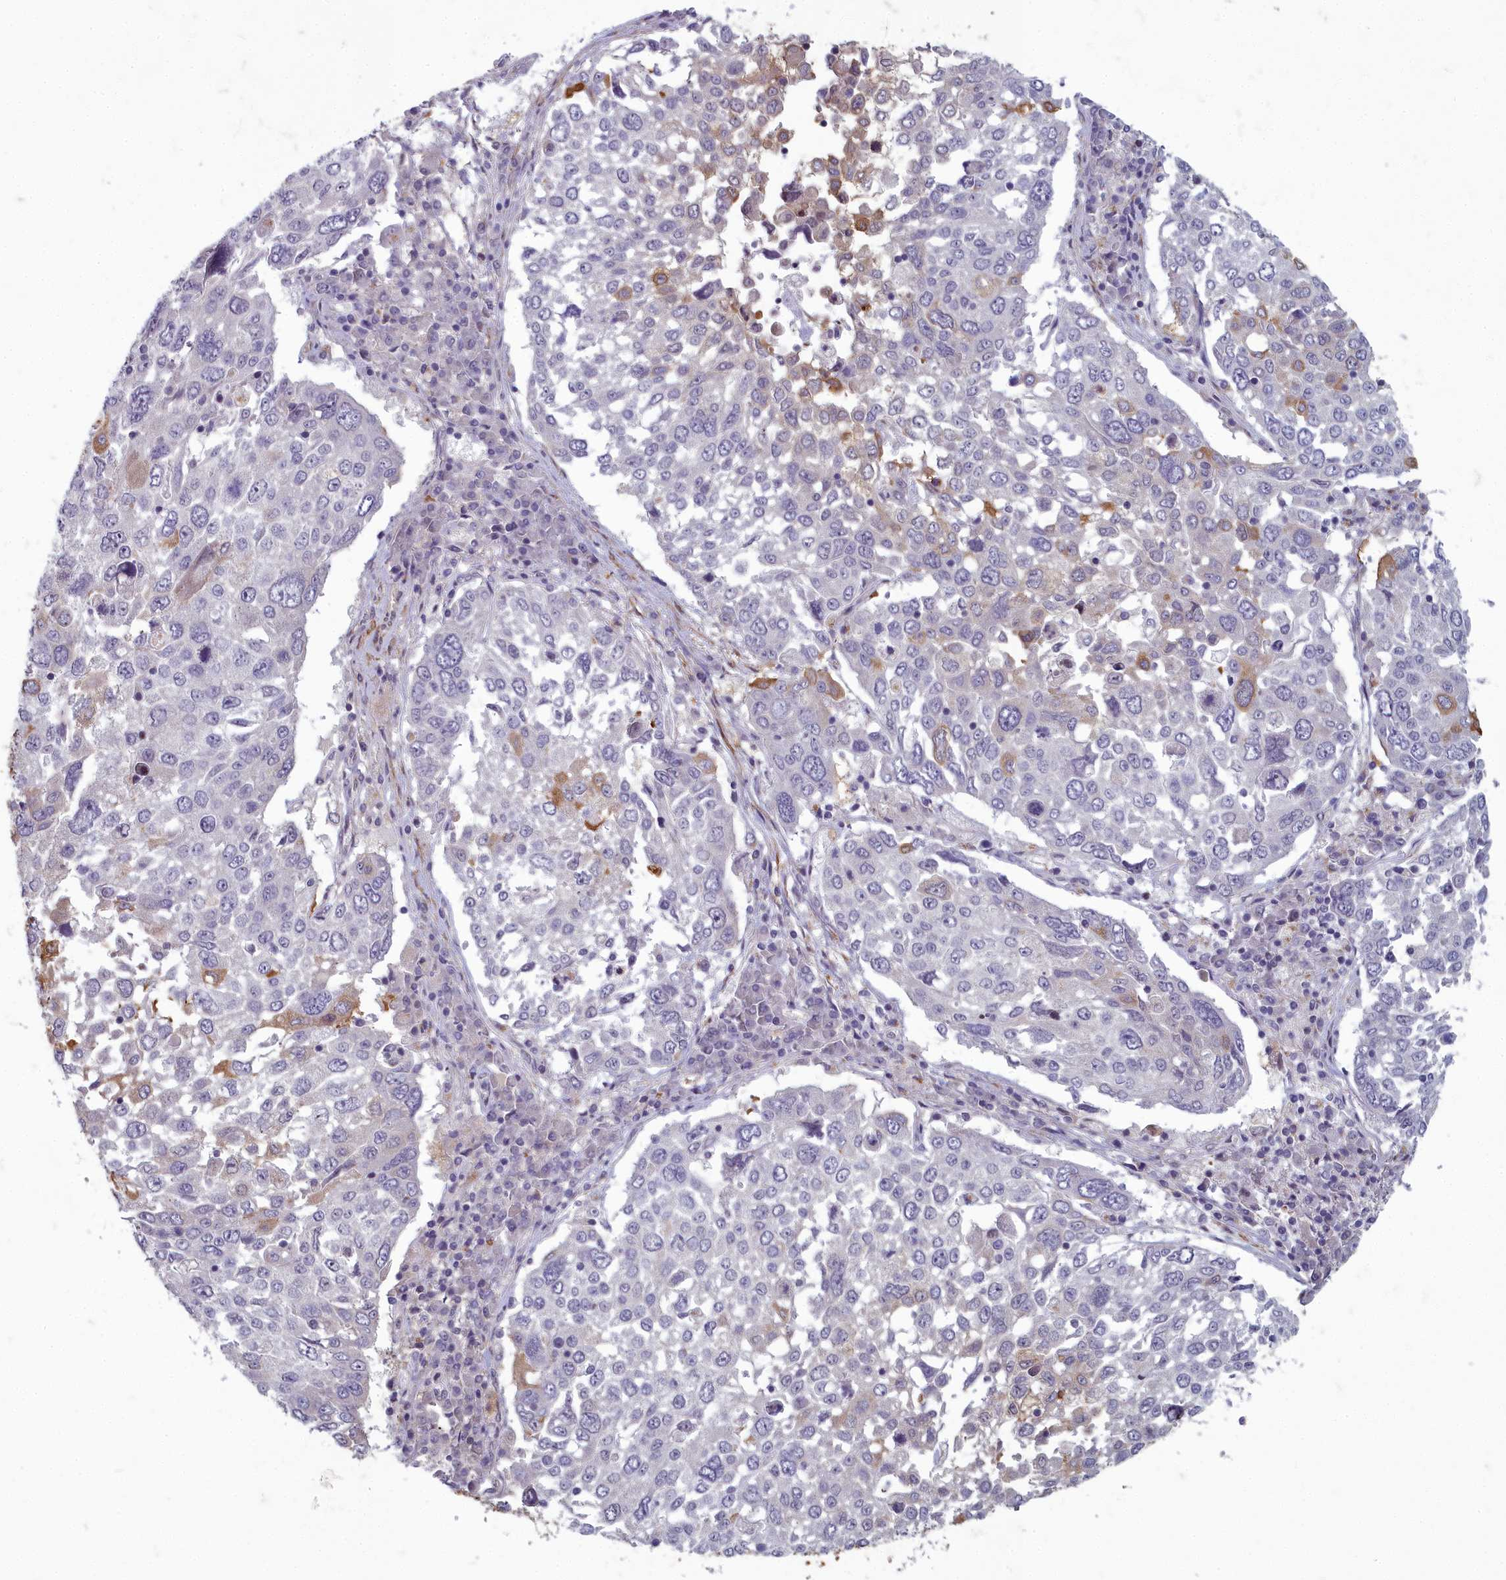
{"staining": {"intensity": "moderate", "quantity": "<25%", "location": "cytoplasmic/membranous"}, "tissue": "lung cancer", "cell_type": "Tumor cells", "image_type": "cancer", "snomed": [{"axis": "morphology", "description": "Squamous cell carcinoma, NOS"}, {"axis": "topography", "description": "Lung"}], "caption": "A micrograph showing moderate cytoplasmic/membranous expression in approximately <25% of tumor cells in lung squamous cell carcinoma, as visualized by brown immunohistochemical staining.", "gene": "ZNF626", "patient": {"sex": "male", "age": 65}}